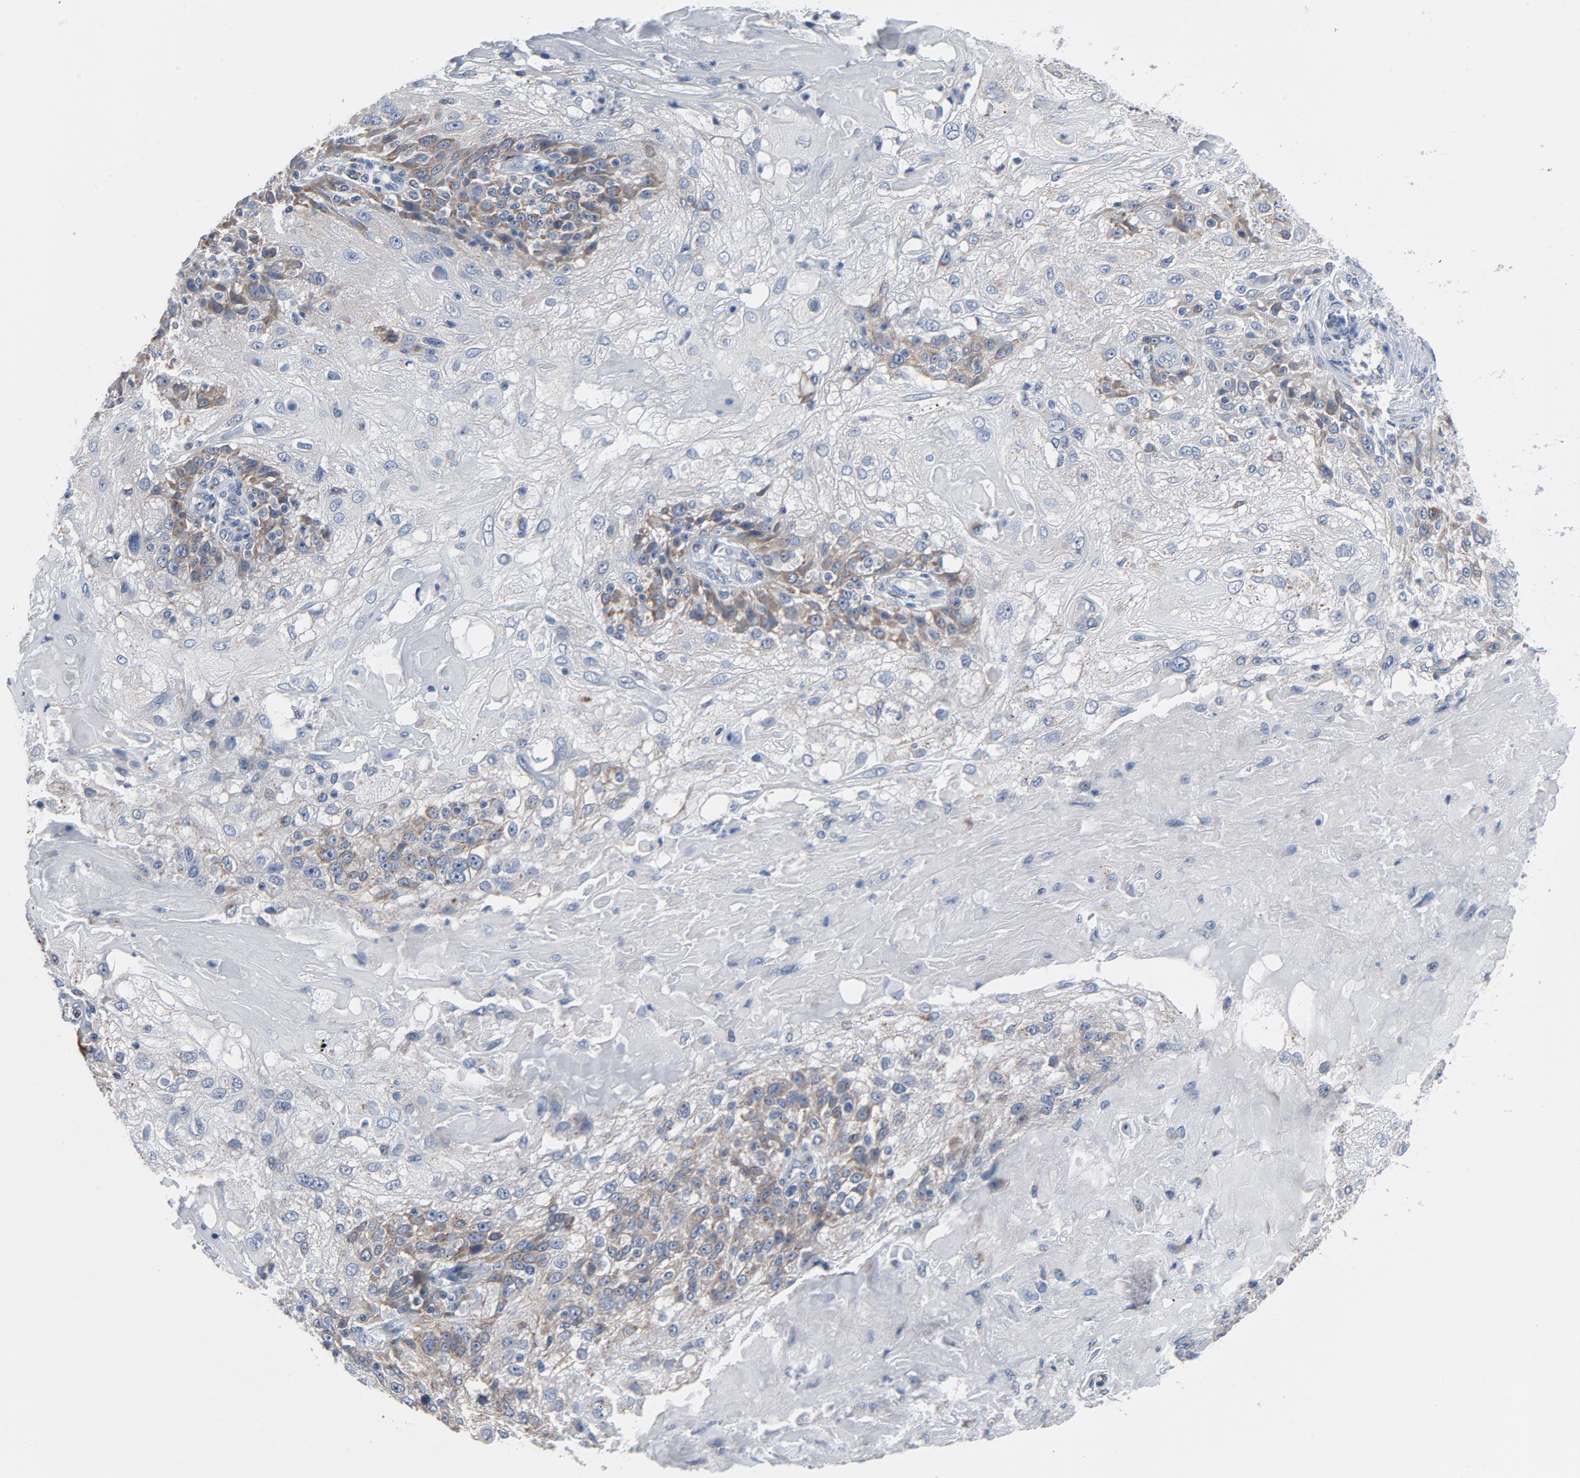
{"staining": {"intensity": "moderate", "quantity": "<25%", "location": "cytoplasmic/membranous"}, "tissue": "skin cancer", "cell_type": "Tumor cells", "image_type": "cancer", "snomed": [{"axis": "morphology", "description": "Normal tissue, NOS"}, {"axis": "morphology", "description": "Squamous cell carcinoma, NOS"}, {"axis": "topography", "description": "Skin"}], "caption": "Approximately <25% of tumor cells in human squamous cell carcinoma (skin) demonstrate moderate cytoplasmic/membranous protein positivity as visualized by brown immunohistochemical staining.", "gene": "YIPF6", "patient": {"sex": "female", "age": 83}}